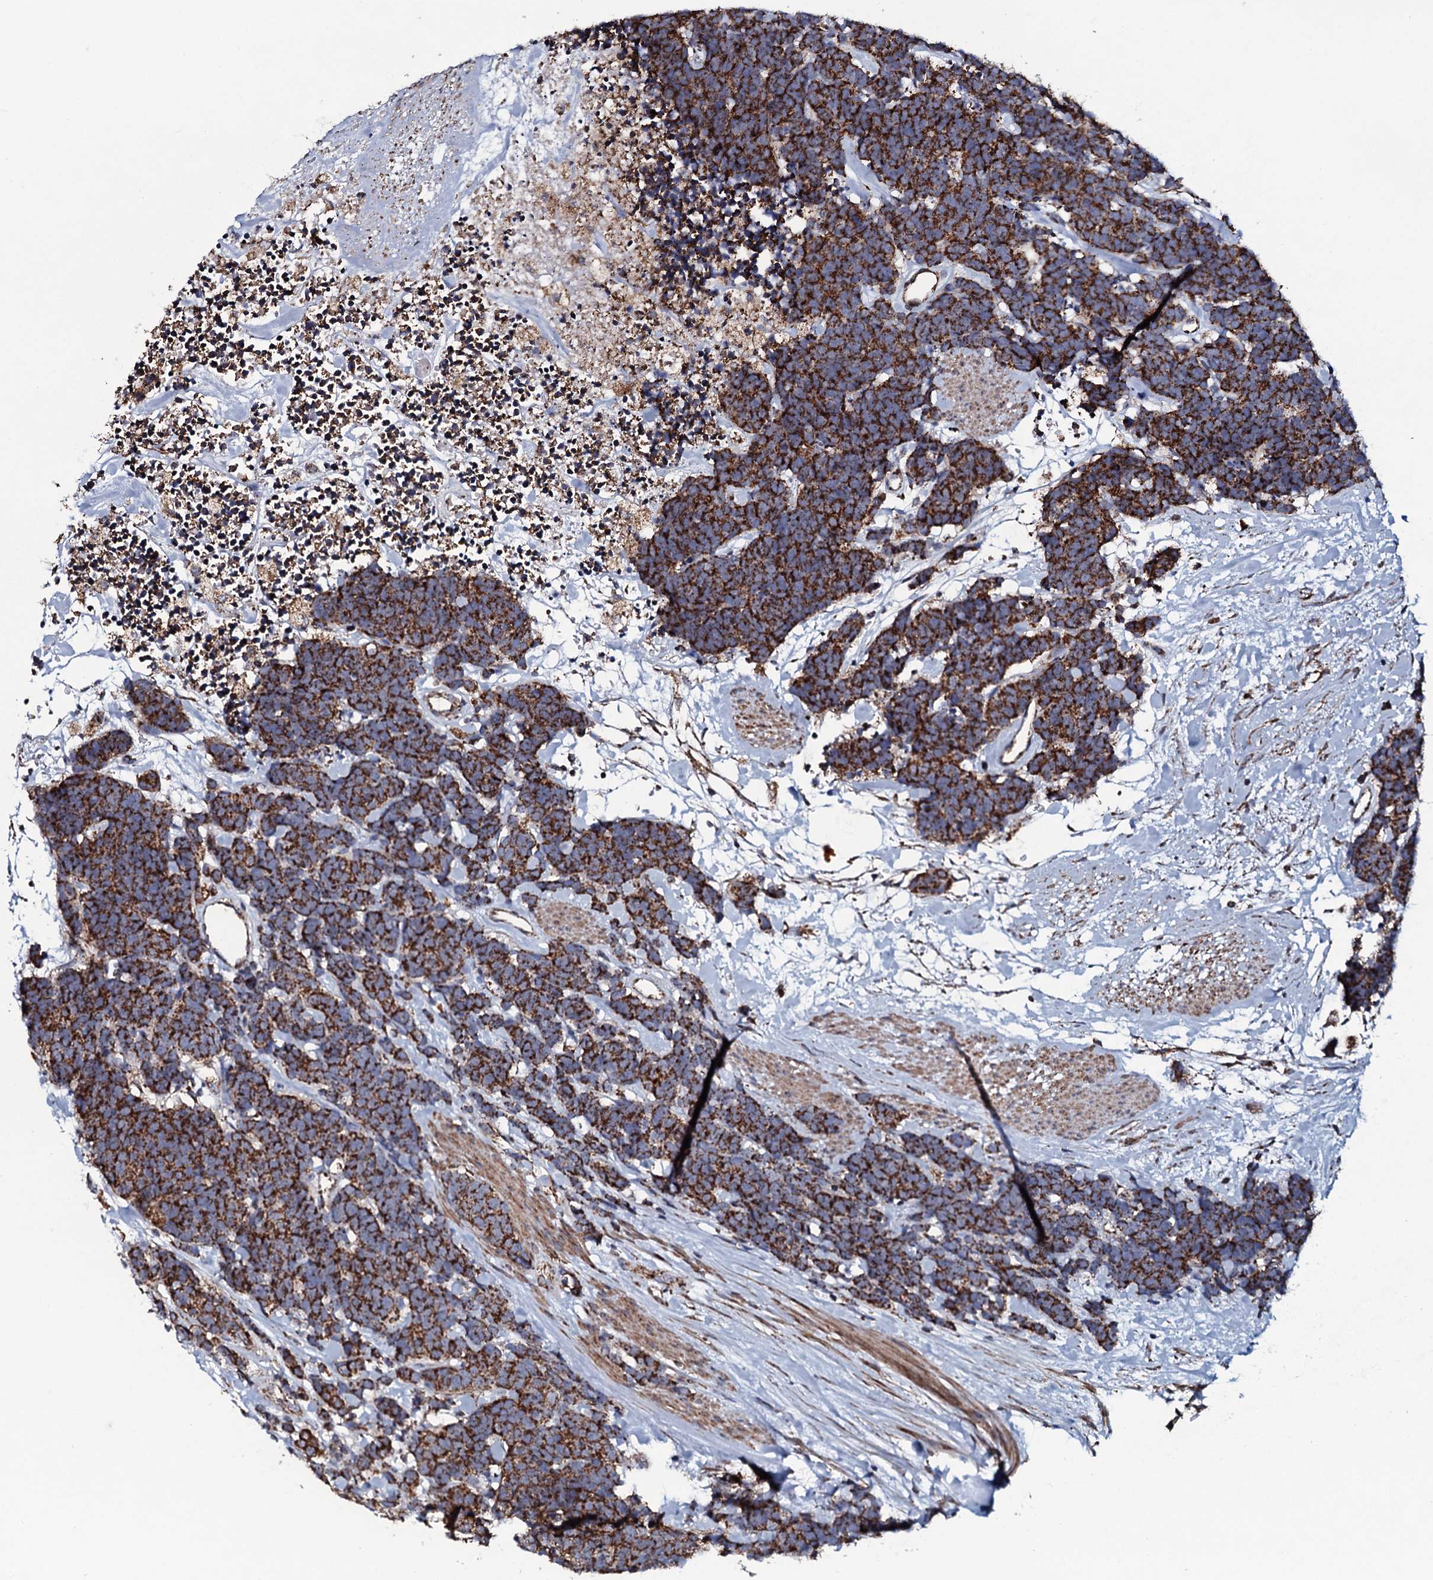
{"staining": {"intensity": "strong", "quantity": ">75%", "location": "cytoplasmic/membranous"}, "tissue": "carcinoid", "cell_type": "Tumor cells", "image_type": "cancer", "snomed": [{"axis": "morphology", "description": "Carcinoma, NOS"}, {"axis": "morphology", "description": "Carcinoid, malignant, NOS"}, {"axis": "topography", "description": "Urinary bladder"}], "caption": "Immunohistochemistry (IHC) (DAB) staining of human carcinoid demonstrates strong cytoplasmic/membranous protein positivity in approximately >75% of tumor cells. The protein is stained brown, and the nuclei are stained in blue (DAB (3,3'-diaminobenzidine) IHC with brightfield microscopy, high magnification).", "gene": "EVC2", "patient": {"sex": "male", "age": 57}}